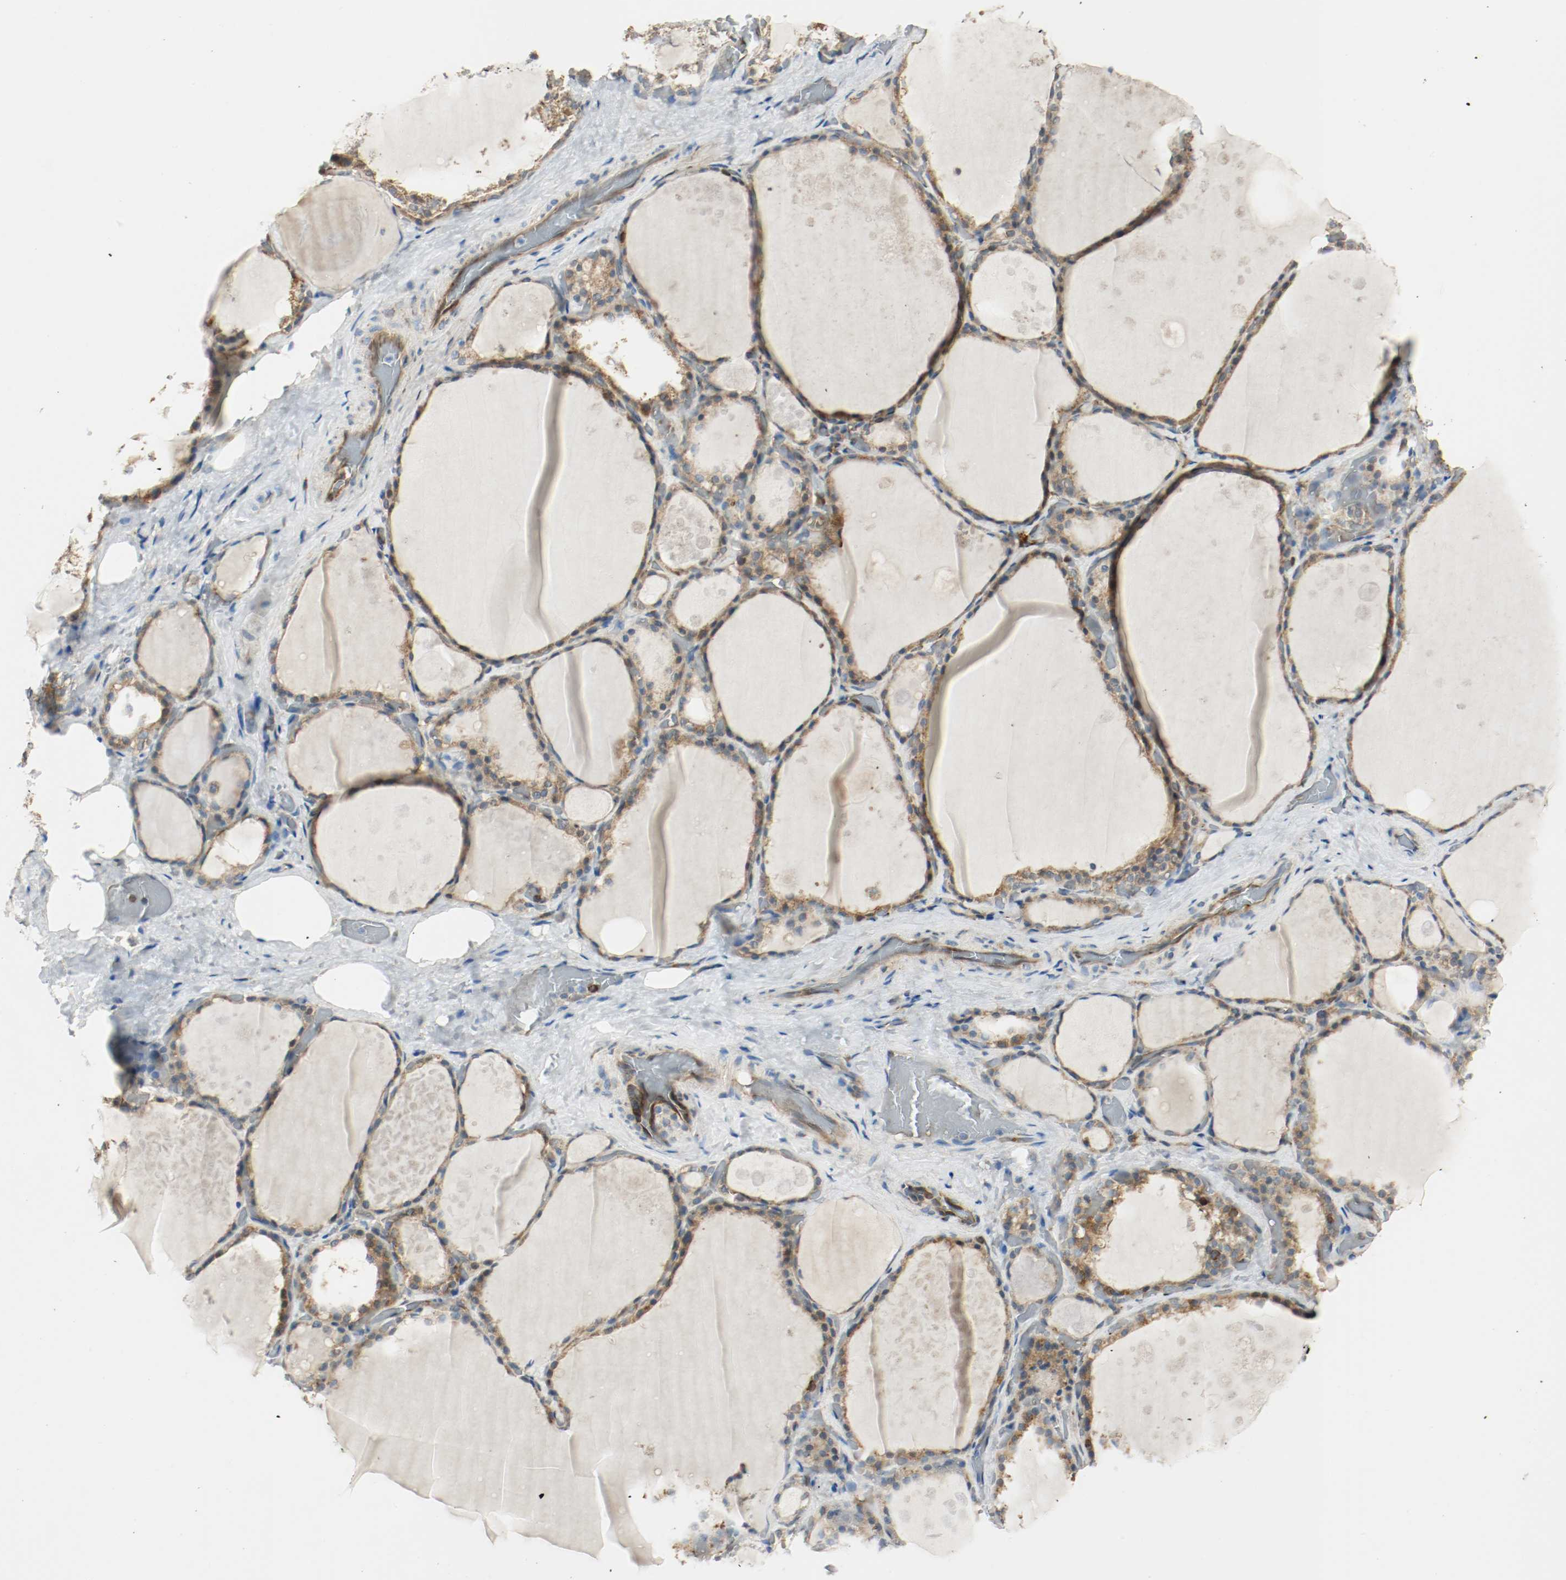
{"staining": {"intensity": "moderate", "quantity": ">75%", "location": "cytoplasmic/membranous"}, "tissue": "thyroid gland", "cell_type": "Glandular cells", "image_type": "normal", "snomed": [{"axis": "morphology", "description": "Normal tissue, NOS"}, {"axis": "topography", "description": "Thyroid gland"}], "caption": "A high-resolution micrograph shows IHC staining of normal thyroid gland, which demonstrates moderate cytoplasmic/membranous expression in about >75% of glandular cells. Using DAB (brown) and hematoxylin (blue) stains, captured at high magnification using brightfield microscopy.", "gene": "PLCG1", "patient": {"sex": "male", "age": 61}}